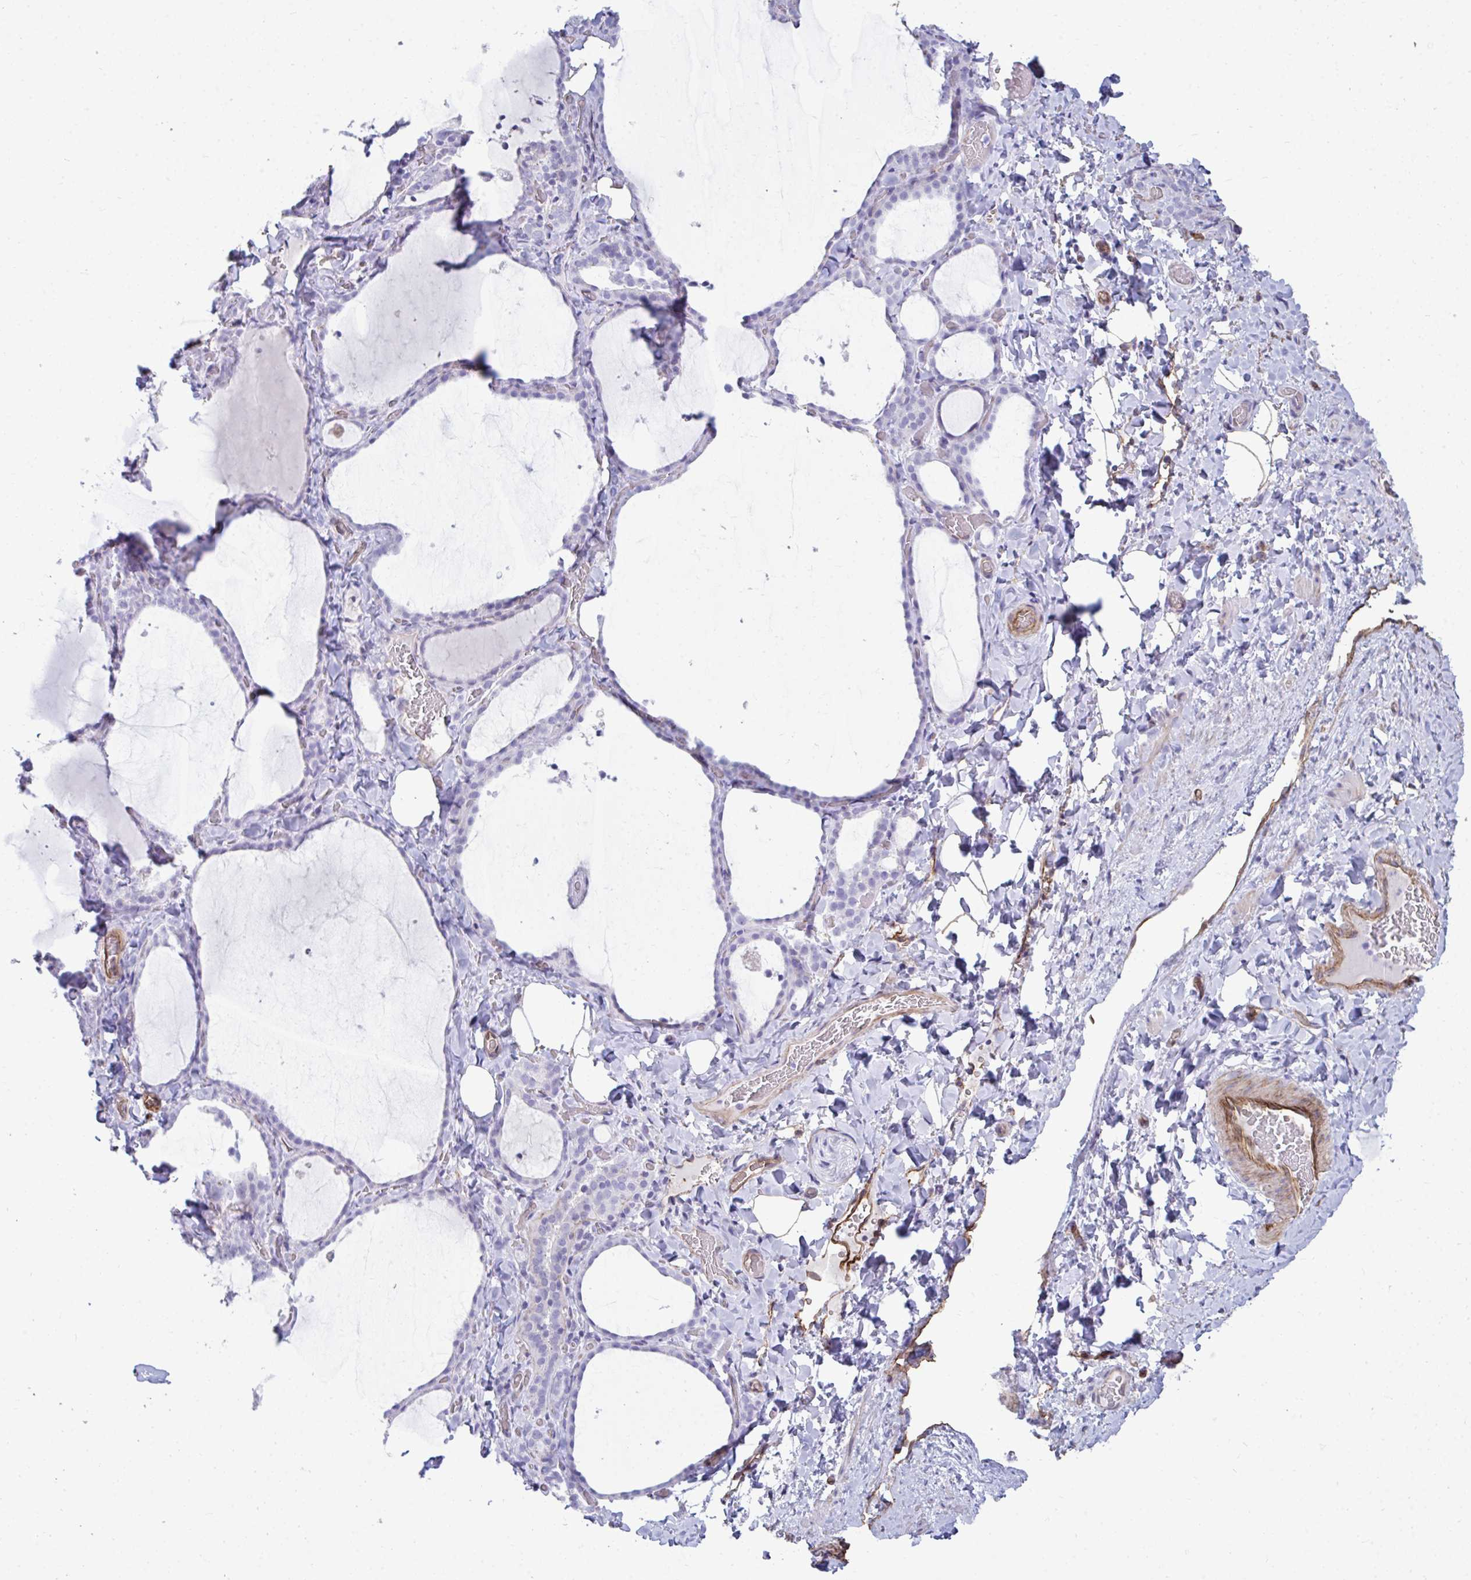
{"staining": {"intensity": "negative", "quantity": "none", "location": "none"}, "tissue": "thyroid gland", "cell_type": "Glandular cells", "image_type": "normal", "snomed": [{"axis": "morphology", "description": "Normal tissue, NOS"}, {"axis": "topography", "description": "Thyroid gland"}], "caption": "Protein analysis of benign thyroid gland shows no significant staining in glandular cells.", "gene": "UBL3", "patient": {"sex": "female", "age": 22}}